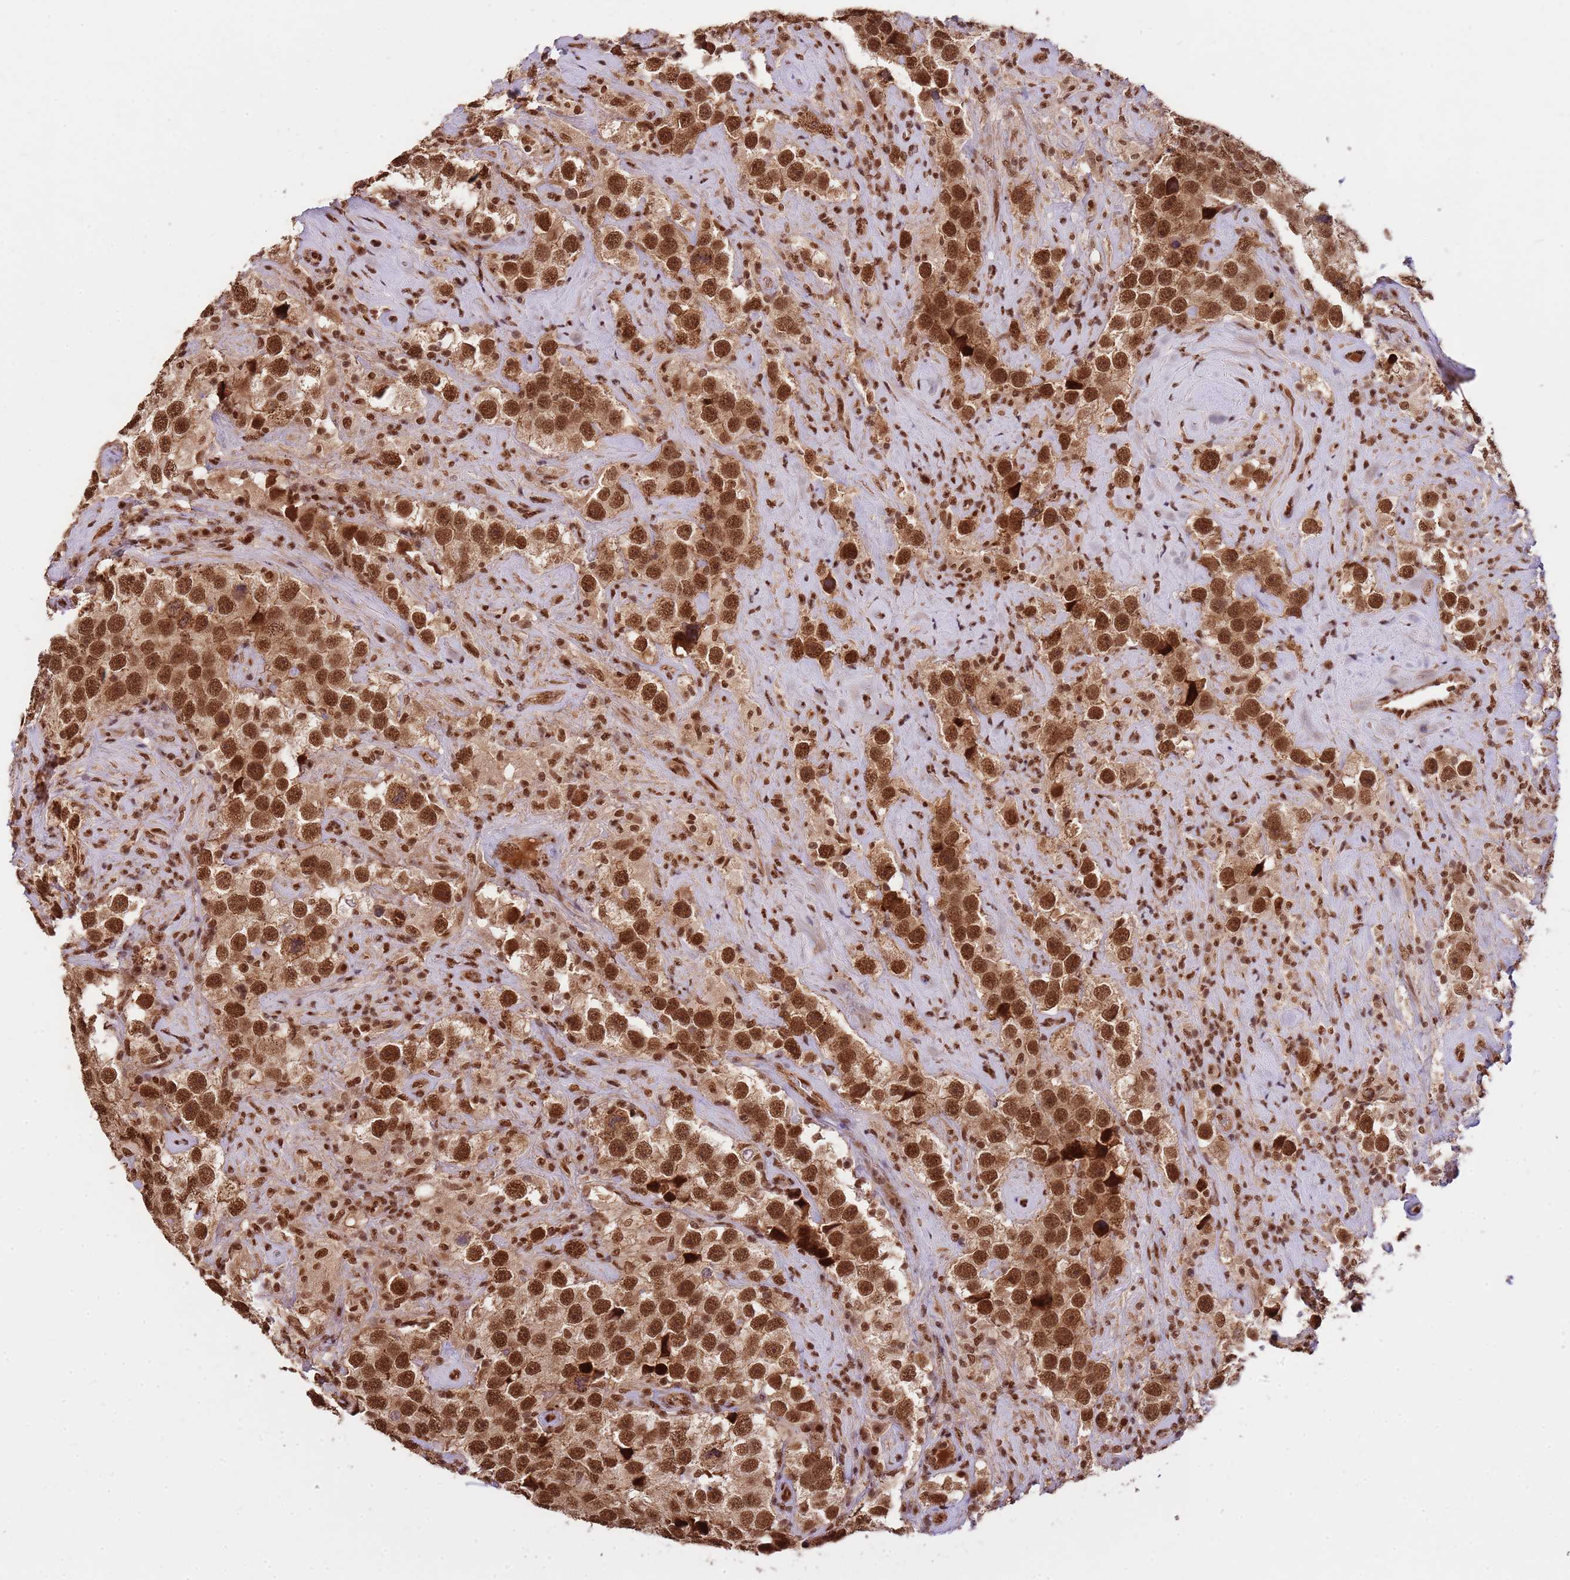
{"staining": {"intensity": "strong", "quantity": ">75%", "location": "nuclear"}, "tissue": "testis cancer", "cell_type": "Tumor cells", "image_type": "cancer", "snomed": [{"axis": "morphology", "description": "Seminoma, NOS"}, {"axis": "topography", "description": "Testis"}], "caption": "Immunohistochemistry micrograph of neoplastic tissue: seminoma (testis) stained using IHC displays high levels of strong protein expression localized specifically in the nuclear of tumor cells, appearing as a nuclear brown color.", "gene": "ZBTB12", "patient": {"sex": "male", "age": 49}}